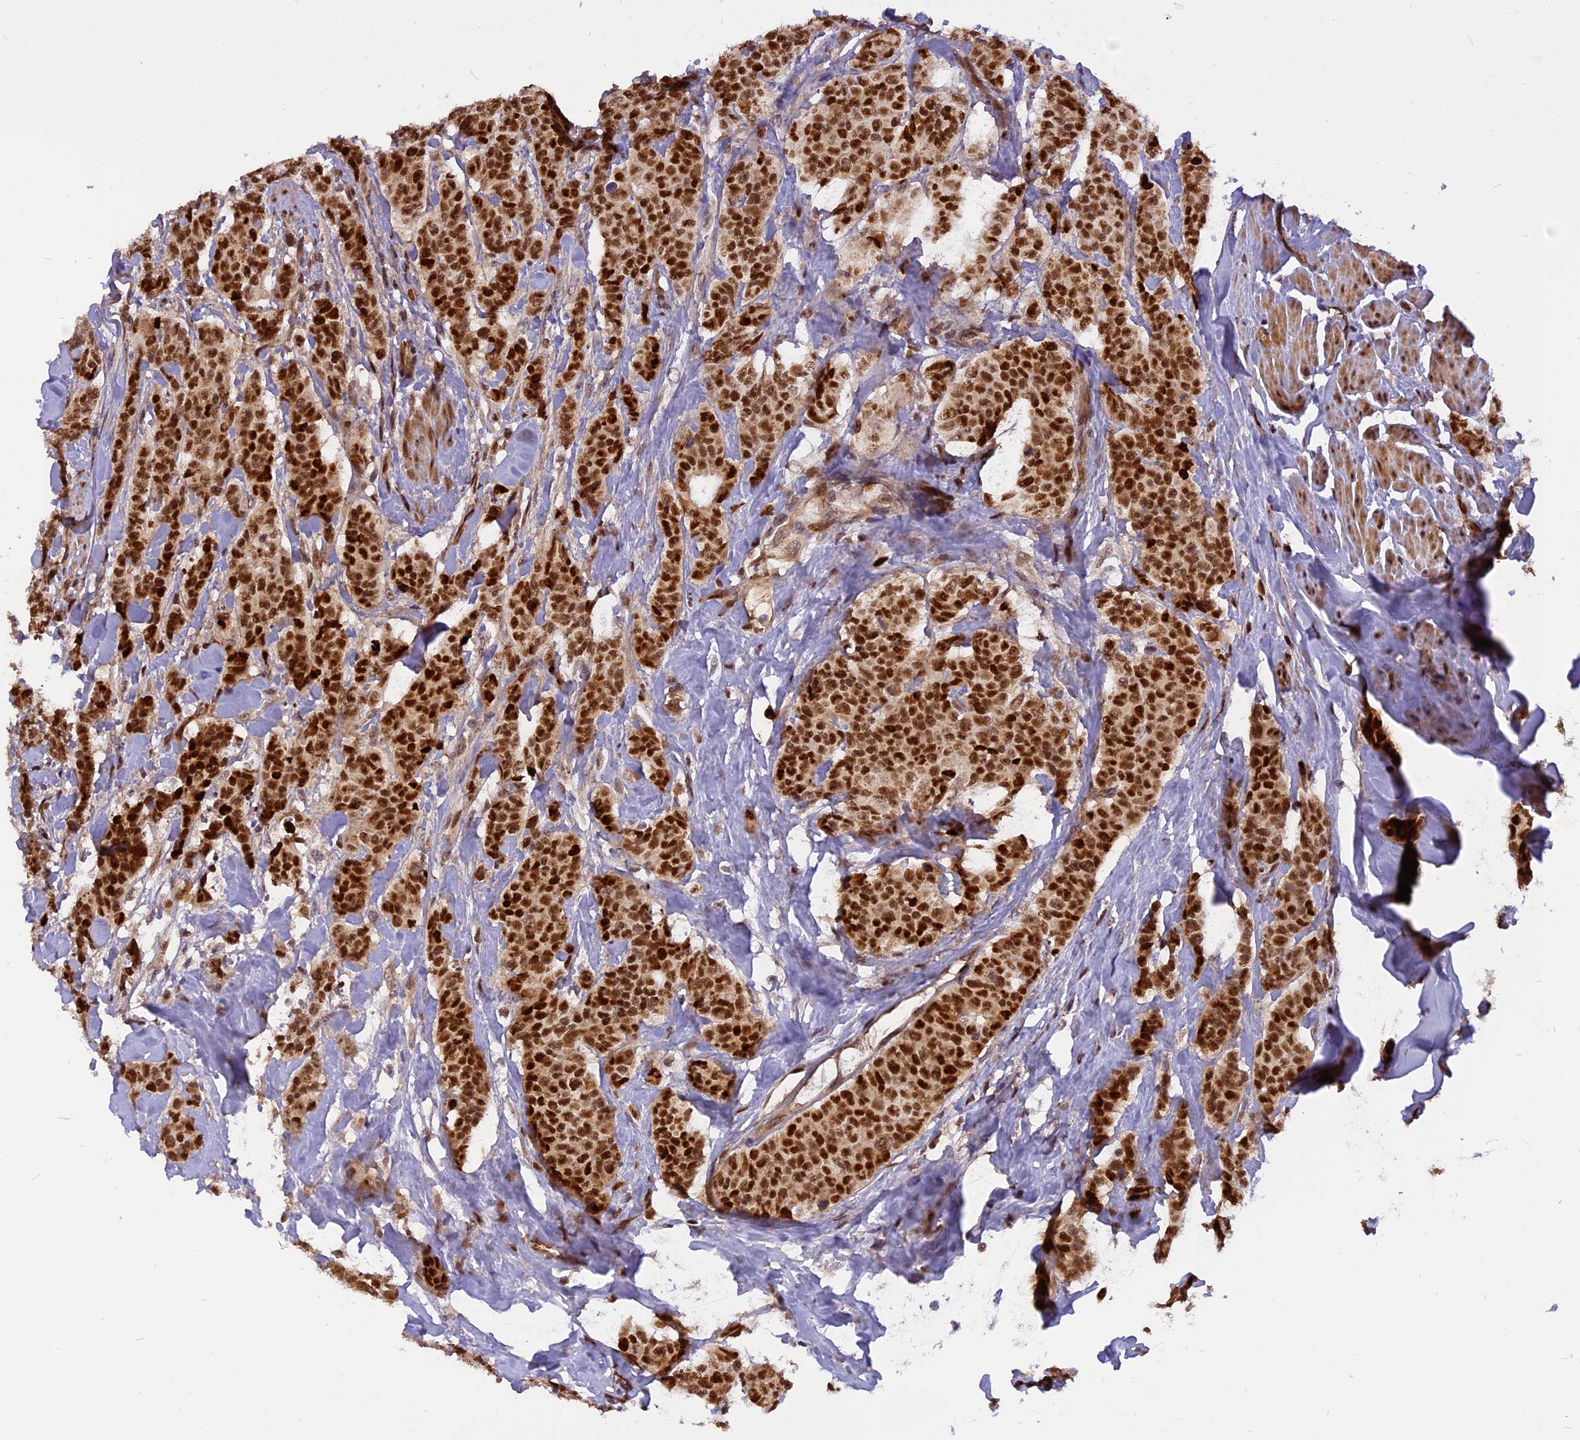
{"staining": {"intensity": "strong", "quantity": ">75%", "location": "nuclear"}, "tissue": "breast cancer", "cell_type": "Tumor cells", "image_type": "cancer", "snomed": [{"axis": "morphology", "description": "Duct carcinoma"}, {"axis": "topography", "description": "Breast"}], "caption": "About >75% of tumor cells in breast cancer (intraductal carcinoma) demonstrate strong nuclear protein expression as visualized by brown immunohistochemical staining.", "gene": "MICALL1", "patient": {"sex": "female", "age": 40}}